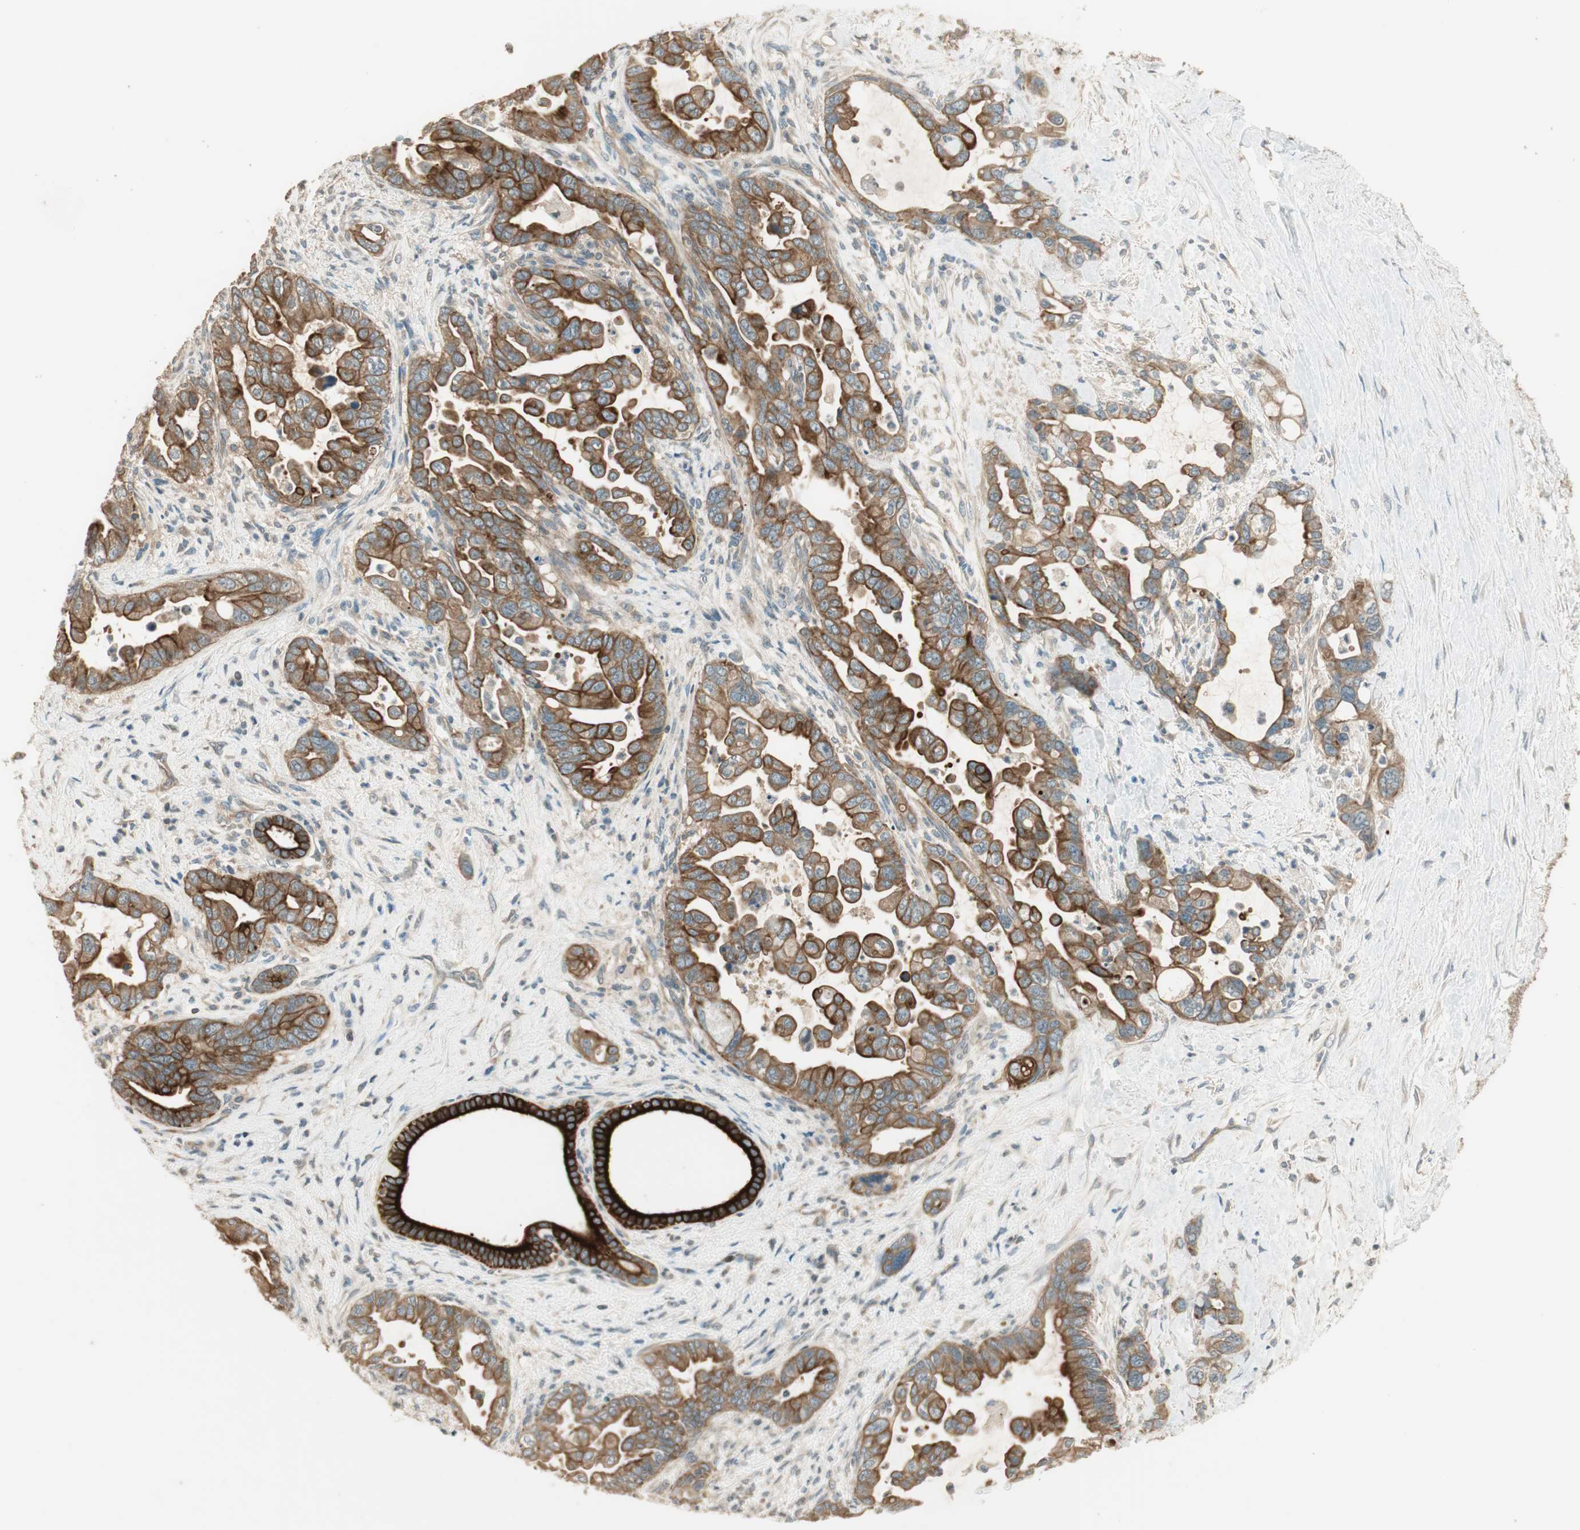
{"staining": {"intensity": "moderate", "quantity": ">75%", "location": "cytoplasmic/membranous"}, "tissue": "pancreatic cancer", "cell_type": "Tumor cells", "image_type": "cancer", "snomed": [{"axis": "morphology", "description": "Adenocarcinoma, NOS"}, {"axis": "topography", "description": "Pancreas"}], "caption": "About >75% of tumor cells in pancreatic cancer reveal moderate cytoplasmic/membranous protein expression as visualized by brown immunohistochemical staining.", "gene": "PFDN5", "patient": {"sex": "male", "age": 70}}